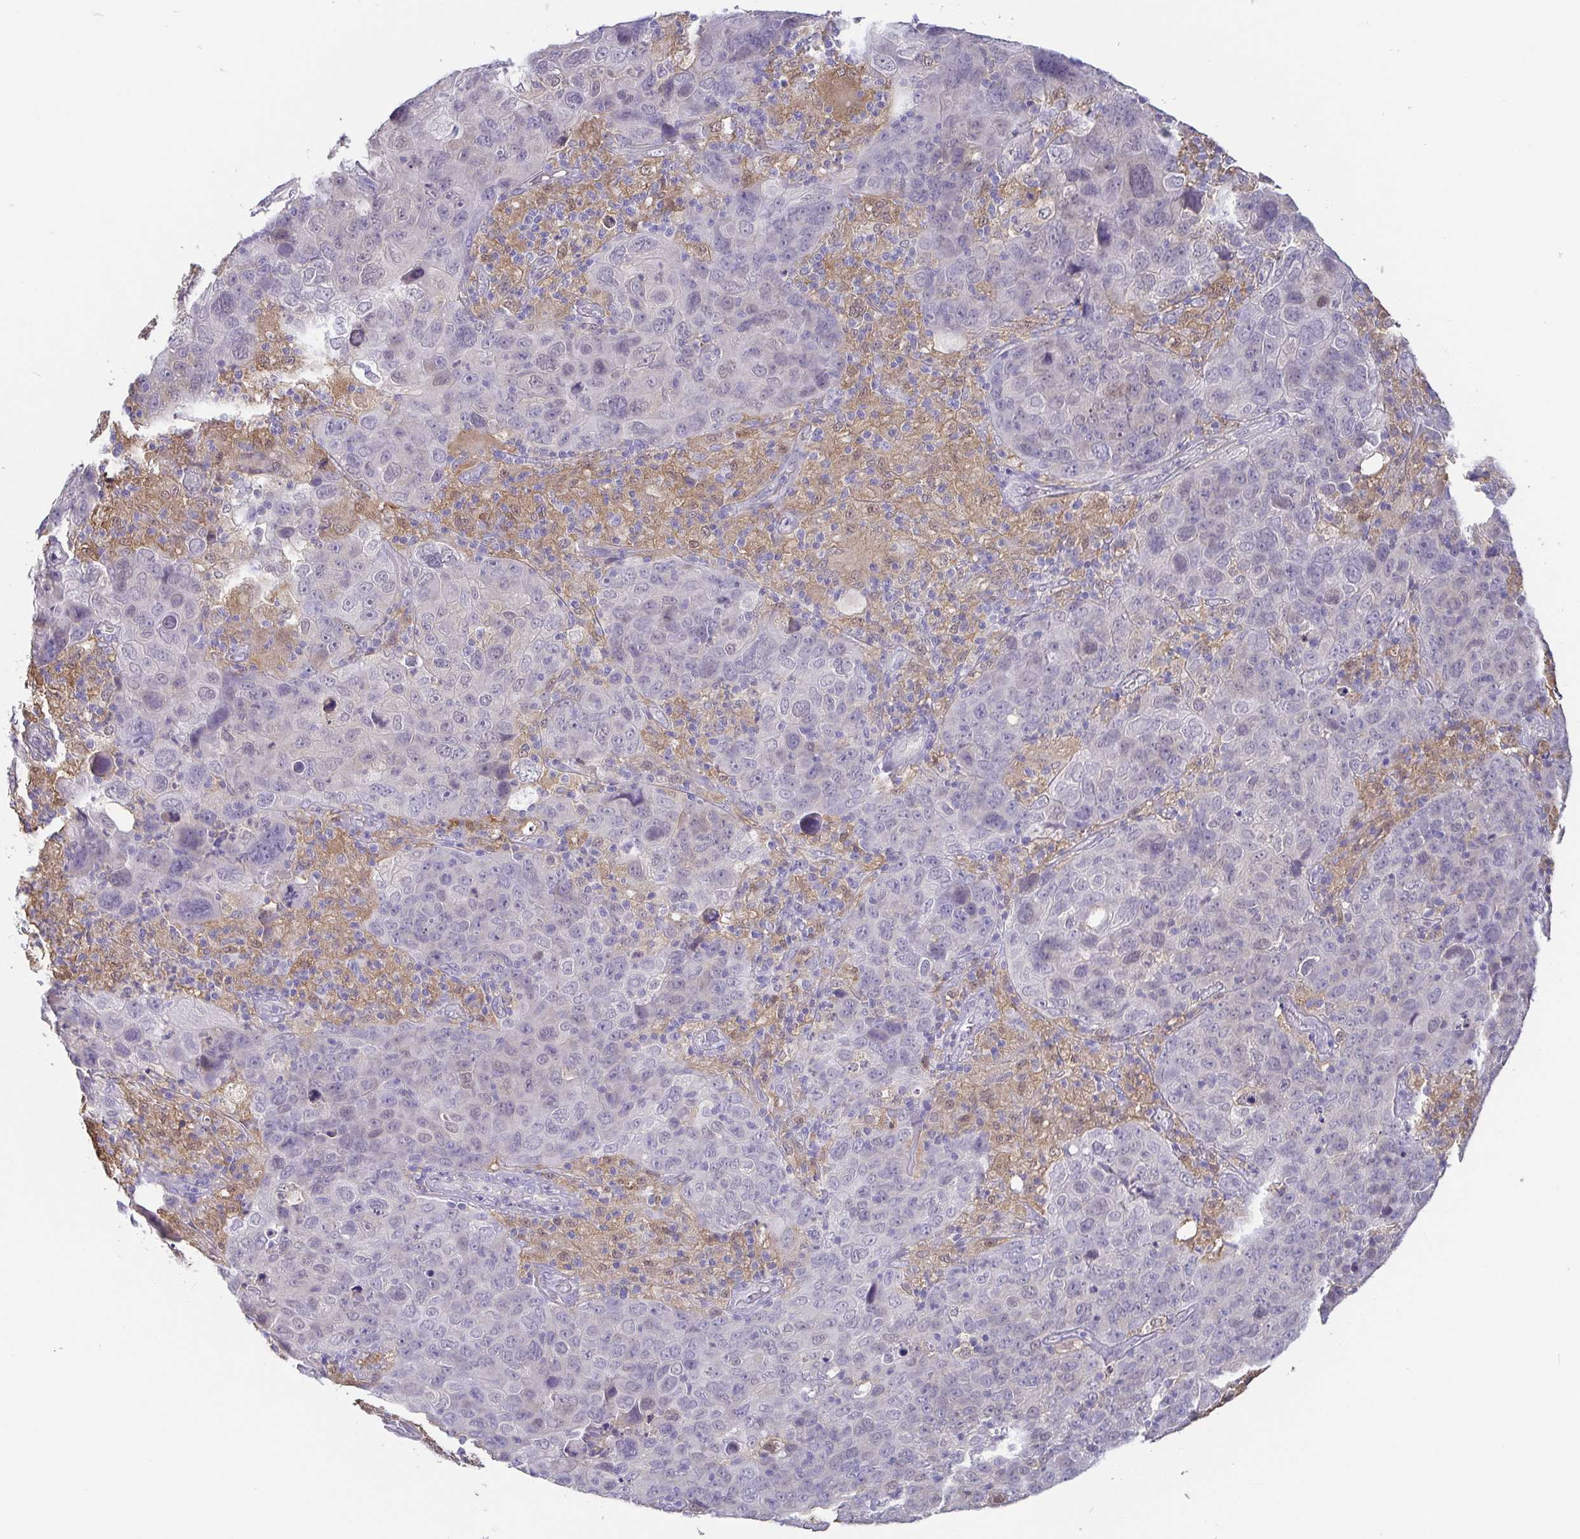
{"staining": {"intensity": "negative", "quantity": "none", "location": "none"}, "tissue": "cervical cancer", "cell_type": "Tumor cells", "image_type": "cancer", "snomed": [{"axis": "morphology", "description": "Squamous cell carcinoma, NOS"}, {"axis": "topography", "description": "Cervix"}], "caption": "Tumor cells show no significant expression in cervical cancer. (Stains: DAB (3,3'-diaminobenzidine) immunohistochemistry (IHC) with hematoxylin counter stain, Microscopy: brightfield microscopy at high magnification).", "gene": "IDH1", "patient": {"sex": "female", "age": 44}}